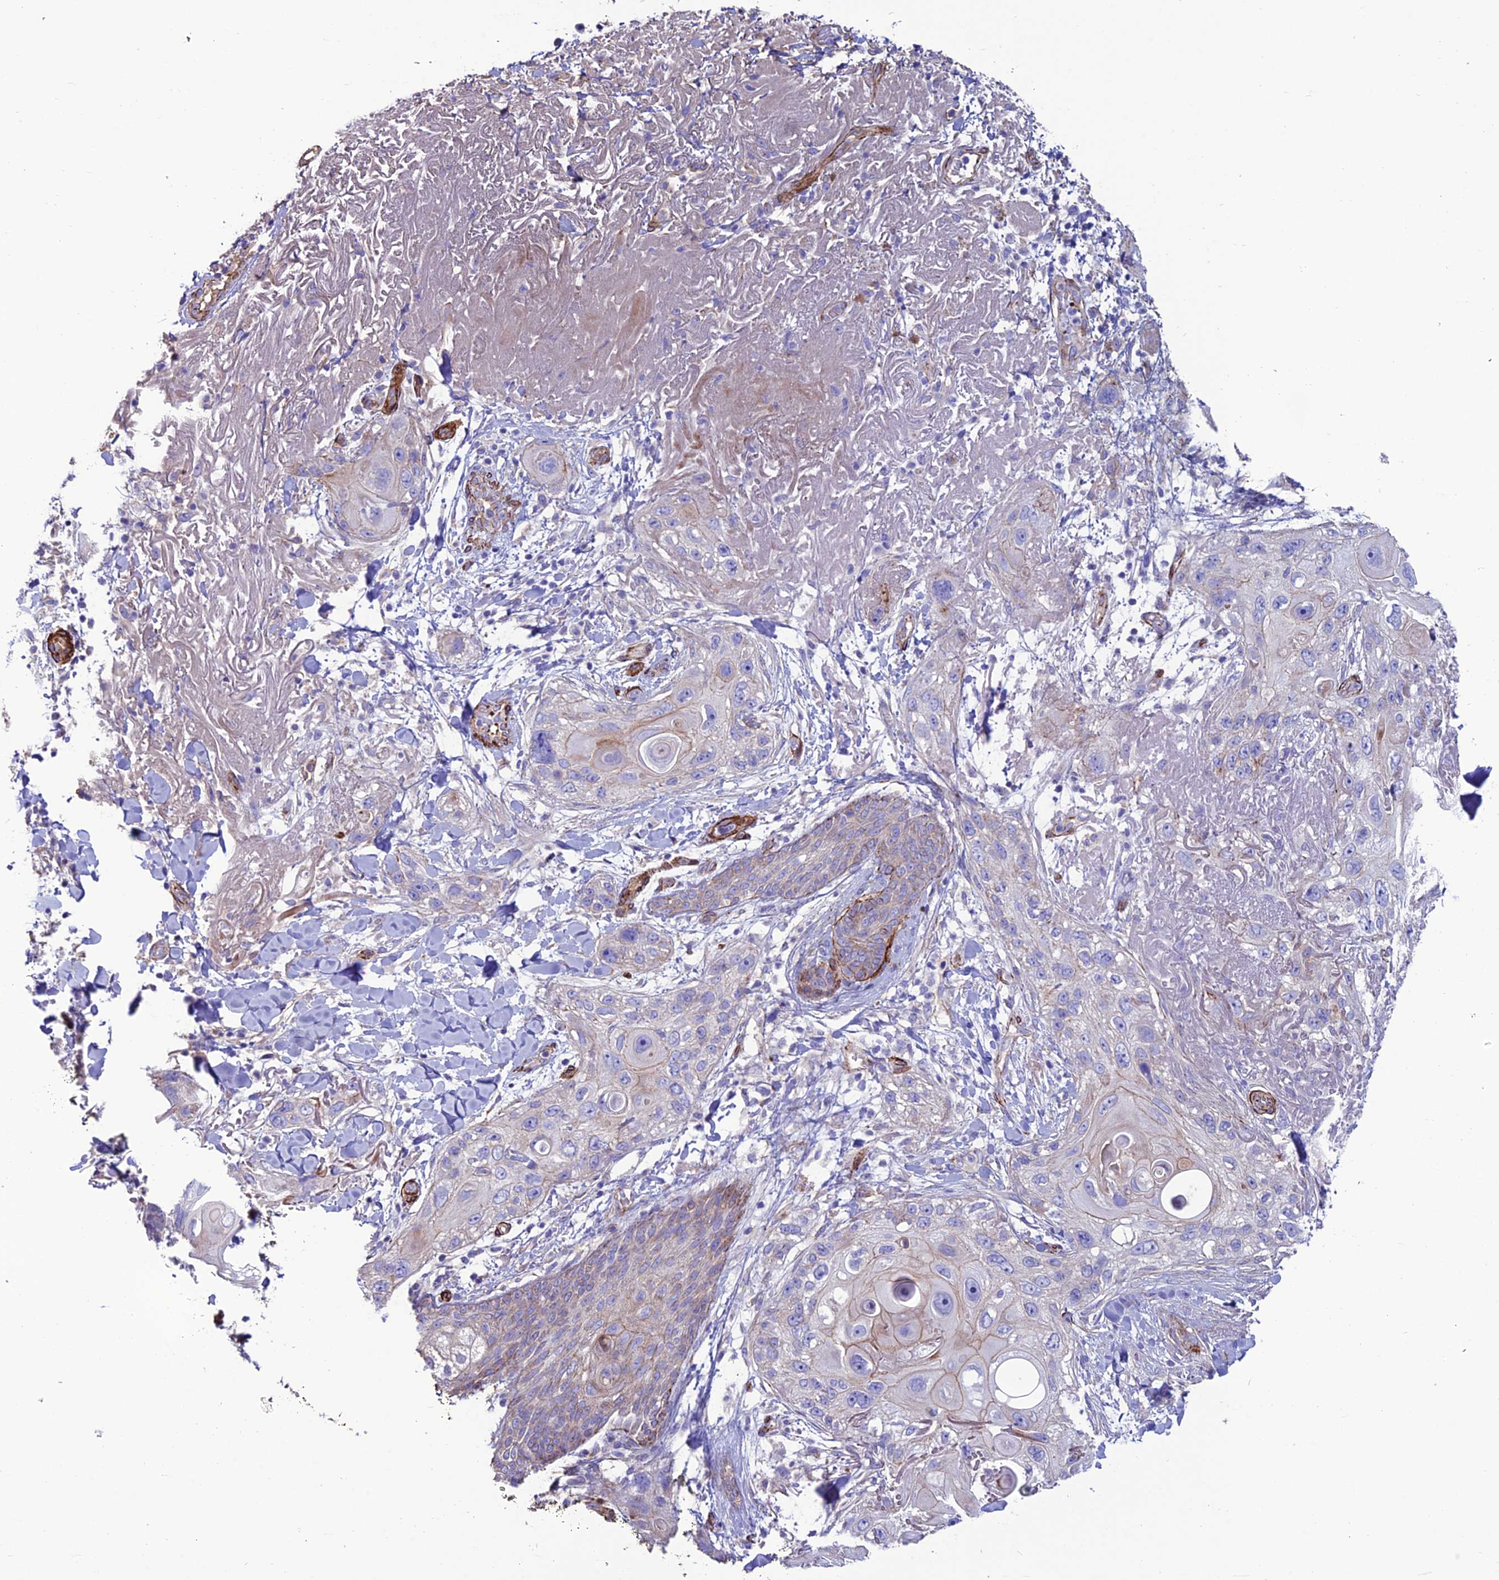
{"staining": {"intensity": "weak", "quantity": "<25%", "location": "cytoplasmic/membranous"}, "tissue": "skin cancer", "cell_type": "Tumor cells", "image_type": "cancer", "snomed": [{"axis": "morphology", "description": "Normal tissue, NOS"}, {"axis": "morphology", "description": "Squamous cell carcinoma, NOS"}, {"axis": "topography", "description": "Skin"}], "caption": "This photomicrograph is of skin cancer stained with IHC to label a protein in brown with the nuclei are counter-stained blue. There is no positivity in tumor cells. Brightfield microscopy of immunohistochemistry (IHC) stained with DAB (3,3'-diaminobenzidine) (brown) and hematoxylin (blue), captured at high magnification.", "gene": "REX1BD", "patient": {"sex": "male", "age": 72}}